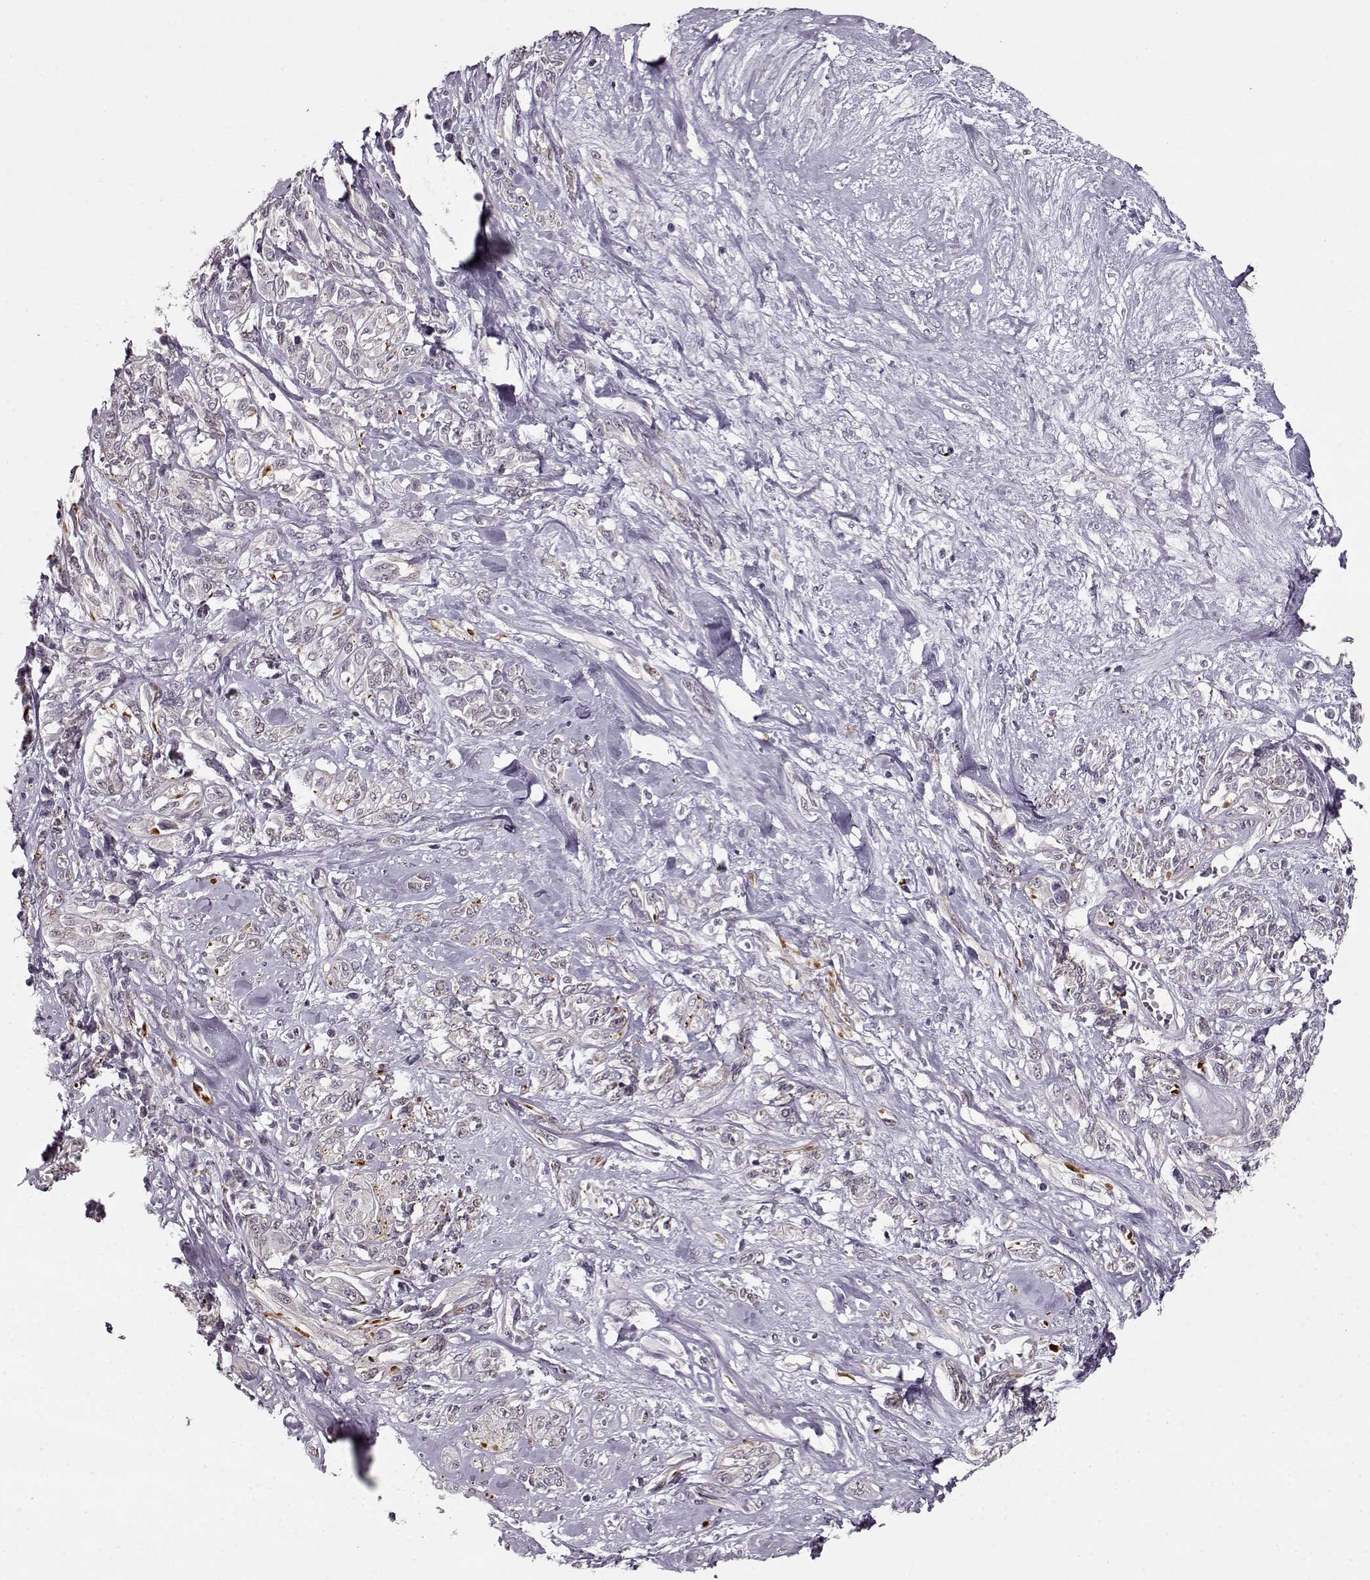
{"staining": {"intensity": "negative", "quantity": "none", "location": "none"}, "tissue": "melanoma", "cell_type": "Tumor cells", "image_type": "cancer", "snomed": [{"axis": "morphology", "description": "Malignant melanoma, NOS"}, {"axis": "topography", "description": "Skin"}], "caption": "Immunohistochemistry (IHC) of human melanoma displays no staining in tumor cells. (DAB (3,3'-diaminobenzidine) IHC visualized using brightfield microscopy, high magnification).", "gene": "RP1L1", "patient": {"sex": "female", "age": 91}}